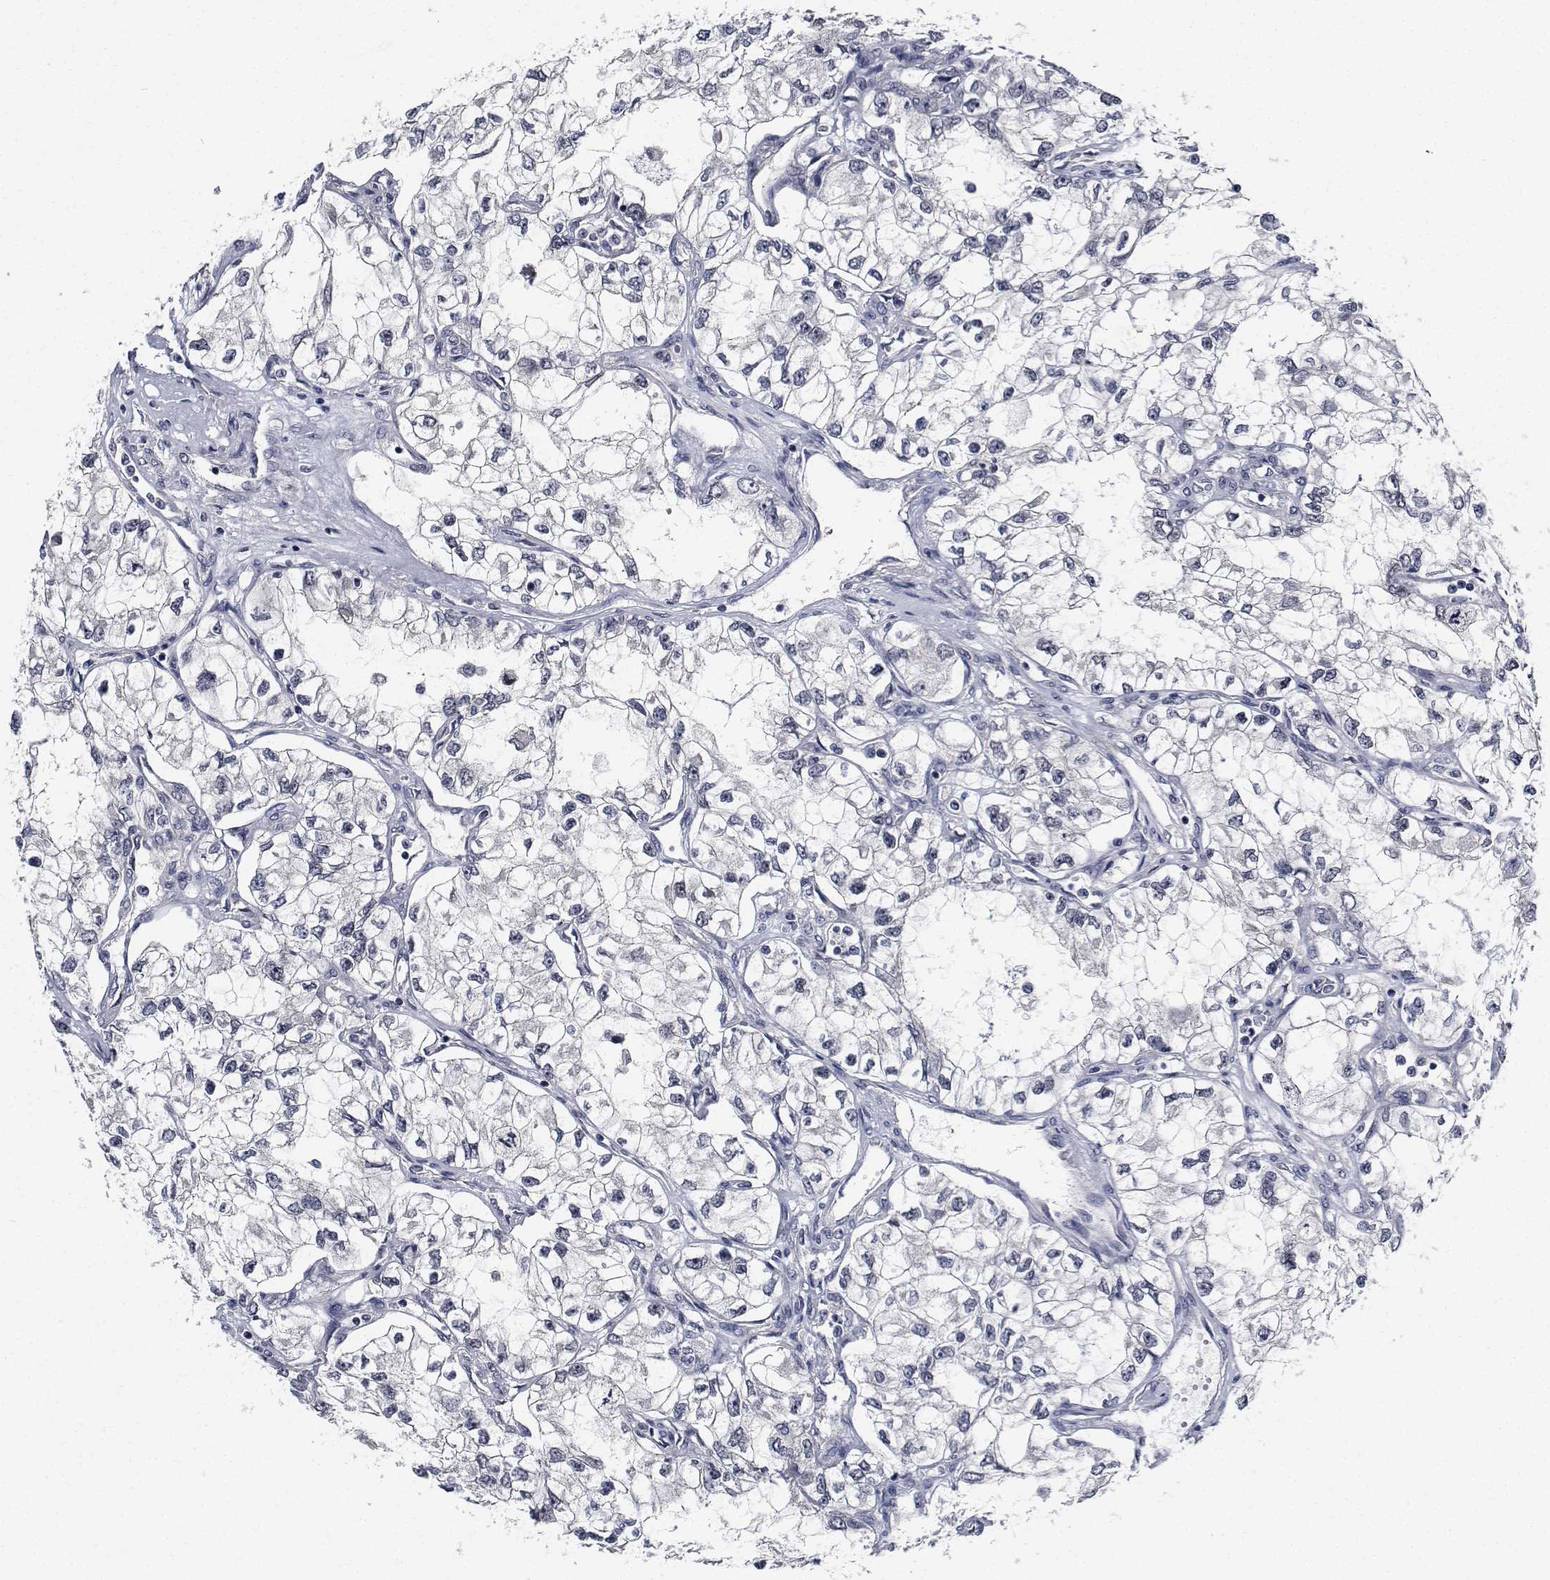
{"staining": {"intensity": "weak", "quantity": "25%-75%", "location": "nuclear"}, "tissue": "renal cancer", "cell_type": "Tumor cells", "image_type": "cancer", "snomed": [{"axis": "morphology", "description": "Adenocarcinoma, NOS"}, {"axis": "topography", "description": "Kidney"}], "caption": "Immunohistochemistry (DAB) staining of human renal adenocarcinoma exhibits weak nuclear protein staining in about 25%-75% of tumor cells.", "gene": "NVL", "patient": {"sex": "female", "age": 59}}